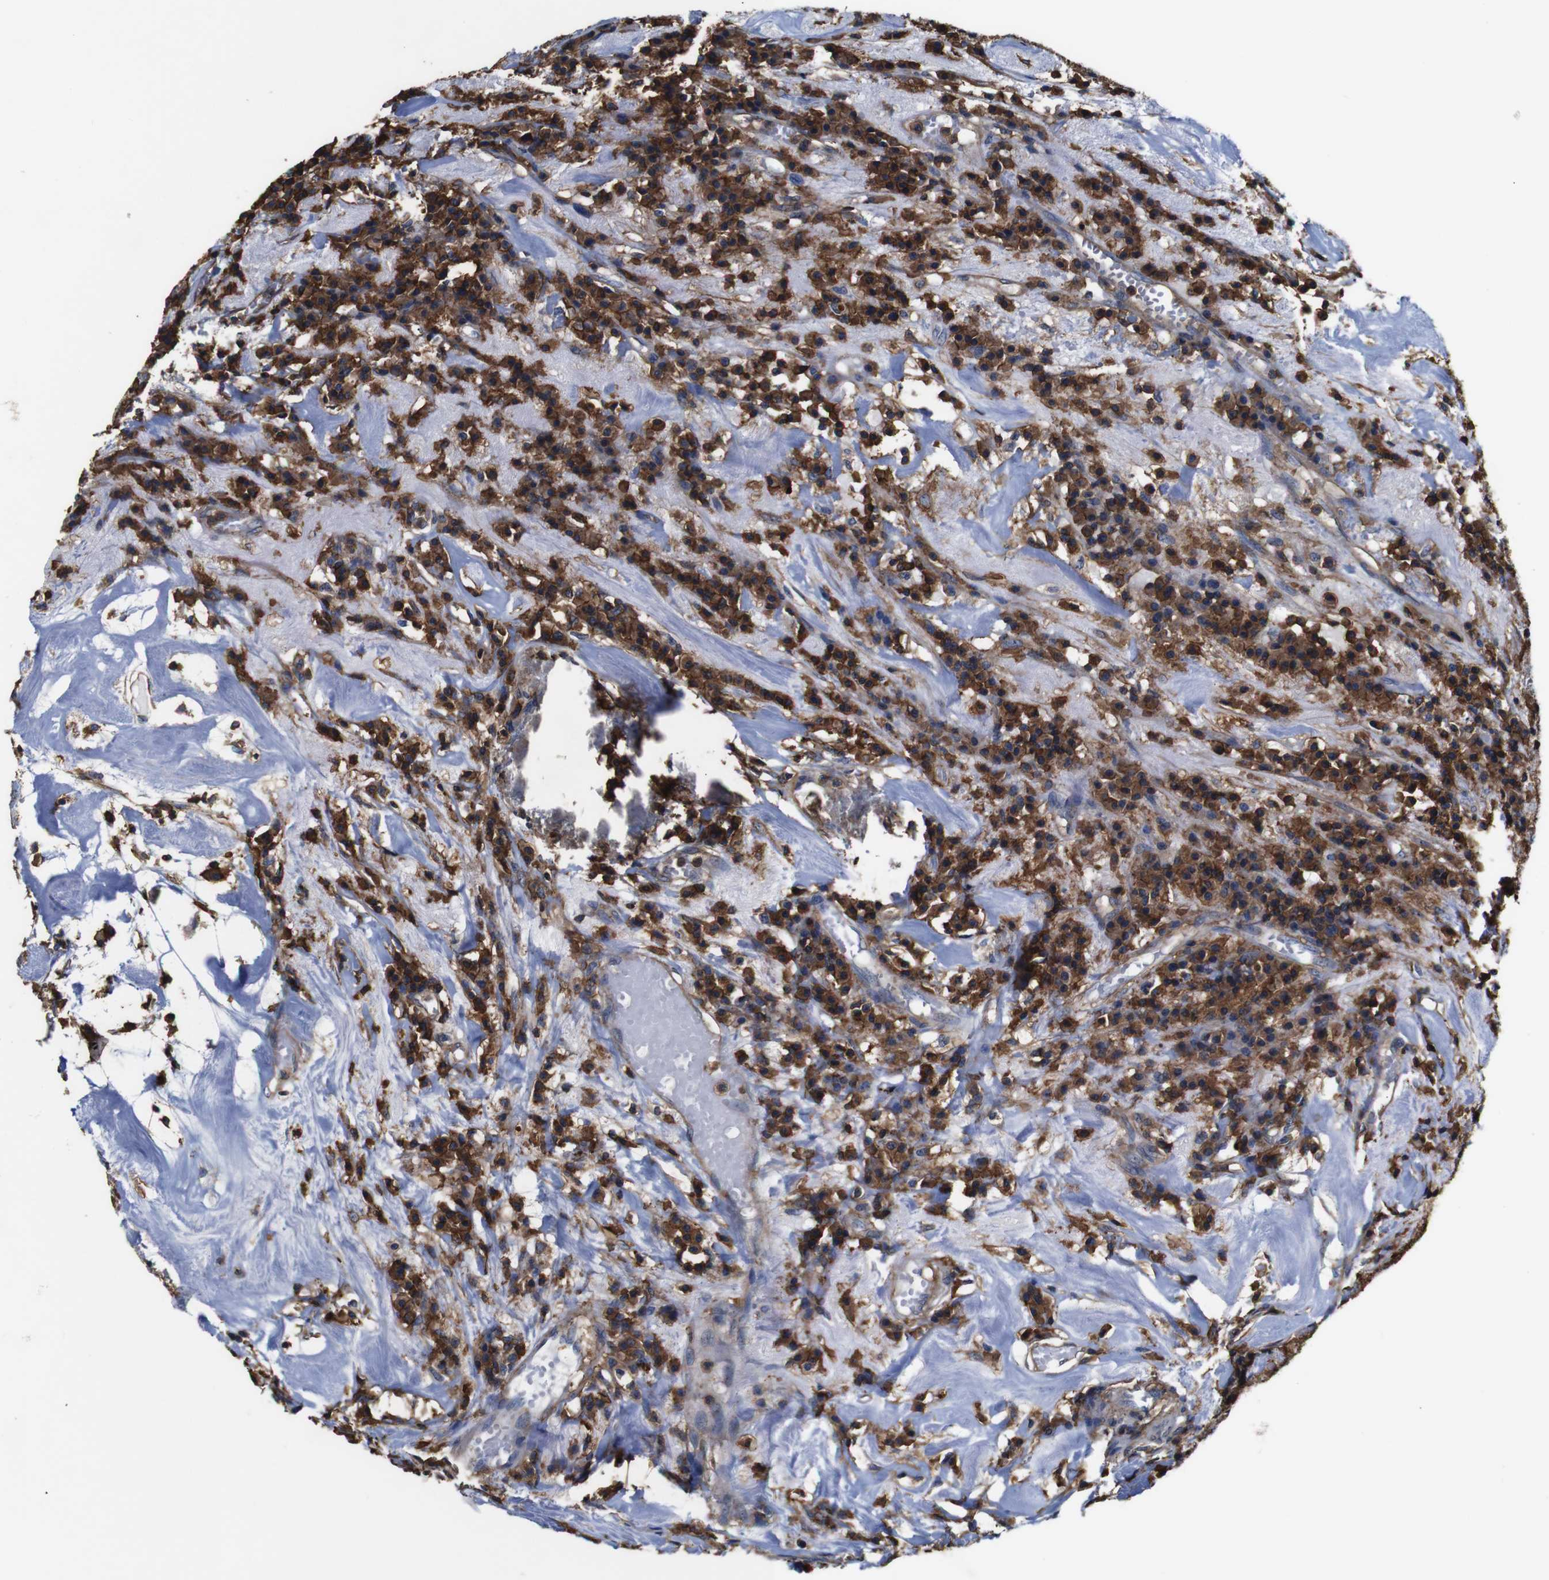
{"staining": {"intensity": "negative", "quantity": "none", "location": "none"}, "tissue": "head and neck cancer", "cell_type": "Tumor cells", "image_type": "cancer", "snomed": [{"axis": "morphology", "description": "Adenocarcinoma, NOS"}, {"axis": "topography", "description": "Salivary gland"}, {"axis": "topography", "description": "Head-Neck"}], "caption": "Tumor cells are negative for protein expression in human head and neck adenocarcinoma.", "gene": "PI4KA", "patient": {"sex": "female", "age": 65}}